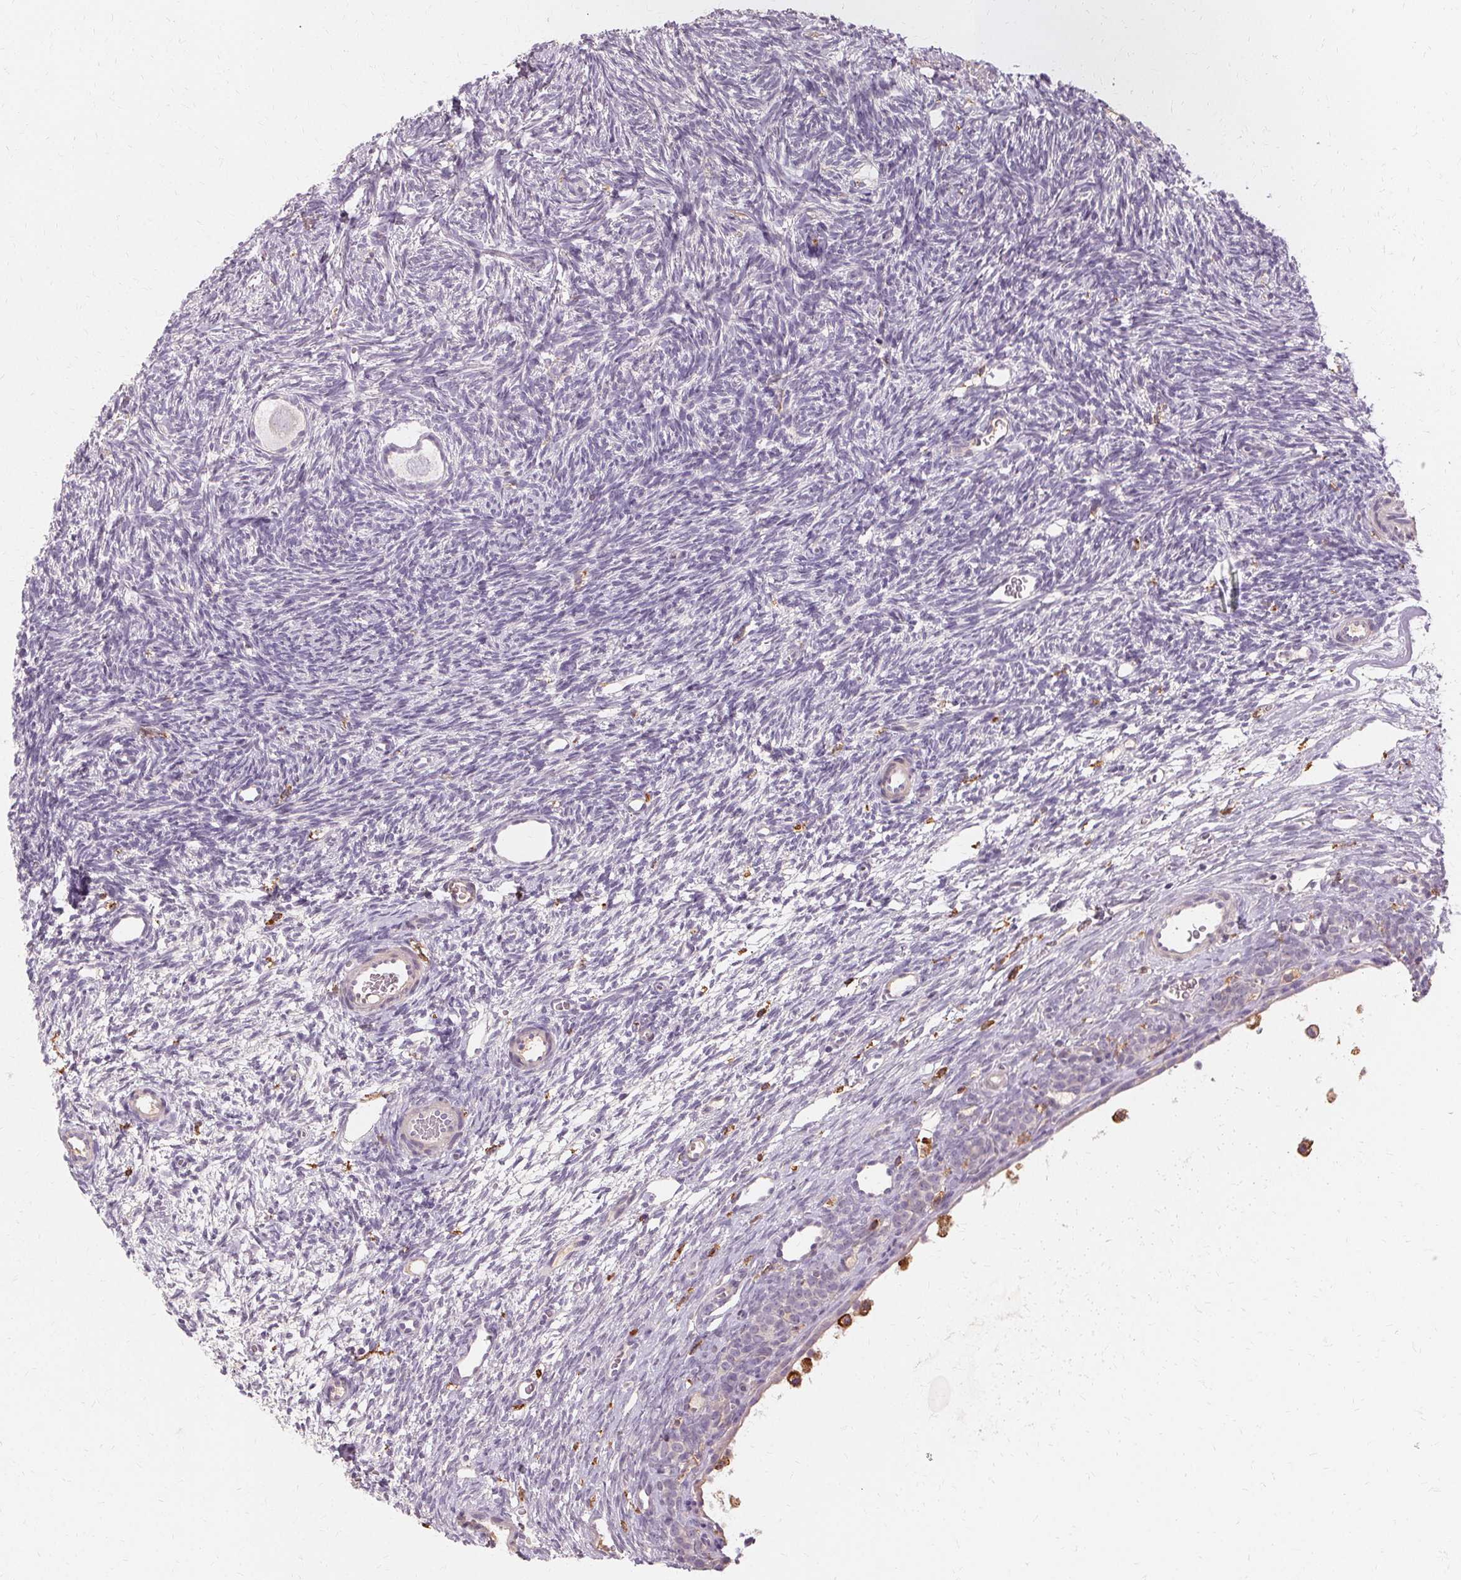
{"staining": {"intensity": "negative", "quantity": "none", "location": "none"}, "tissue": "ovary", "cell_type": "Follicle cells", "image_type": "normal", "snomed": [{"axis": "morphology", "description": "Normal tissue, NOS"}, {"axis": "topography", "description": "Ovary"}], "caption": "A micrograph of ovary stained for a protein demonstrates no brown staining in follicle cells. Brightfield microscopy of immunohistochemistry stained with DAB (brown) and hematoxylin (blue), captured at high magnification.", "gene": "IFNGR1", "patient": {"sex": "female", "age": 34}}